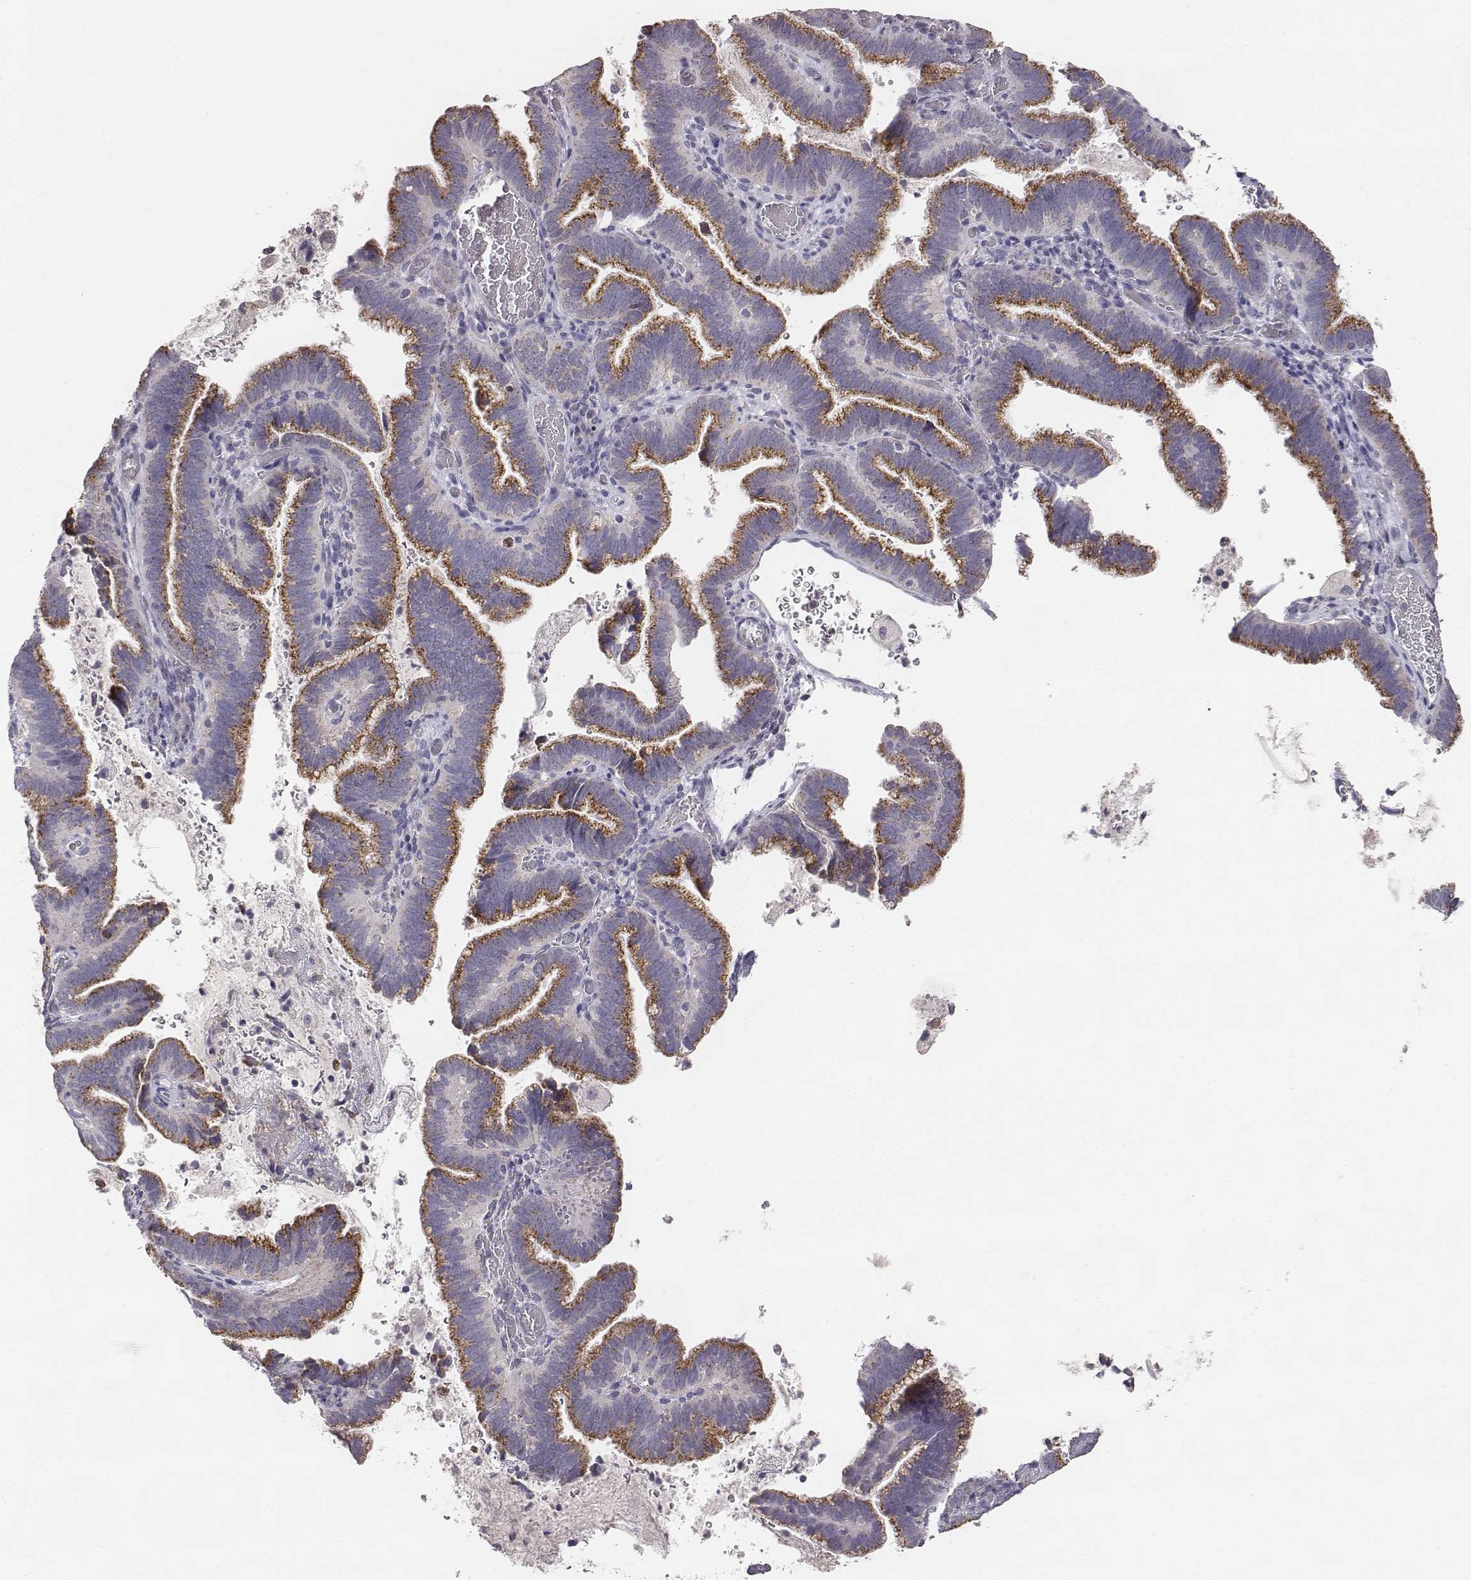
{"staining": {"intensity": "moderate", "quantity": "25%-75%", "location": "cytoplasmic/membranous"}, "tissue": "cervical cancer", "cell_type": "Tumor cells", "image_type": "cancer", "snomed": [{"axis": "morphology", "description": "Adenocarcinoma, NOS"}, {"axis": "topography", "description": "Cervix"}], "caption": "DAB (3,3'-diaminobenzidine) immunohistochemical staining of human cervical cancer (adenocarcinoma) displays moderate cytoplasmic/membranous protein staining in approximately 25%-75% of tumor cells.", "gene": "ABCD3", "patient": {"sex": "female", "age": 61}}